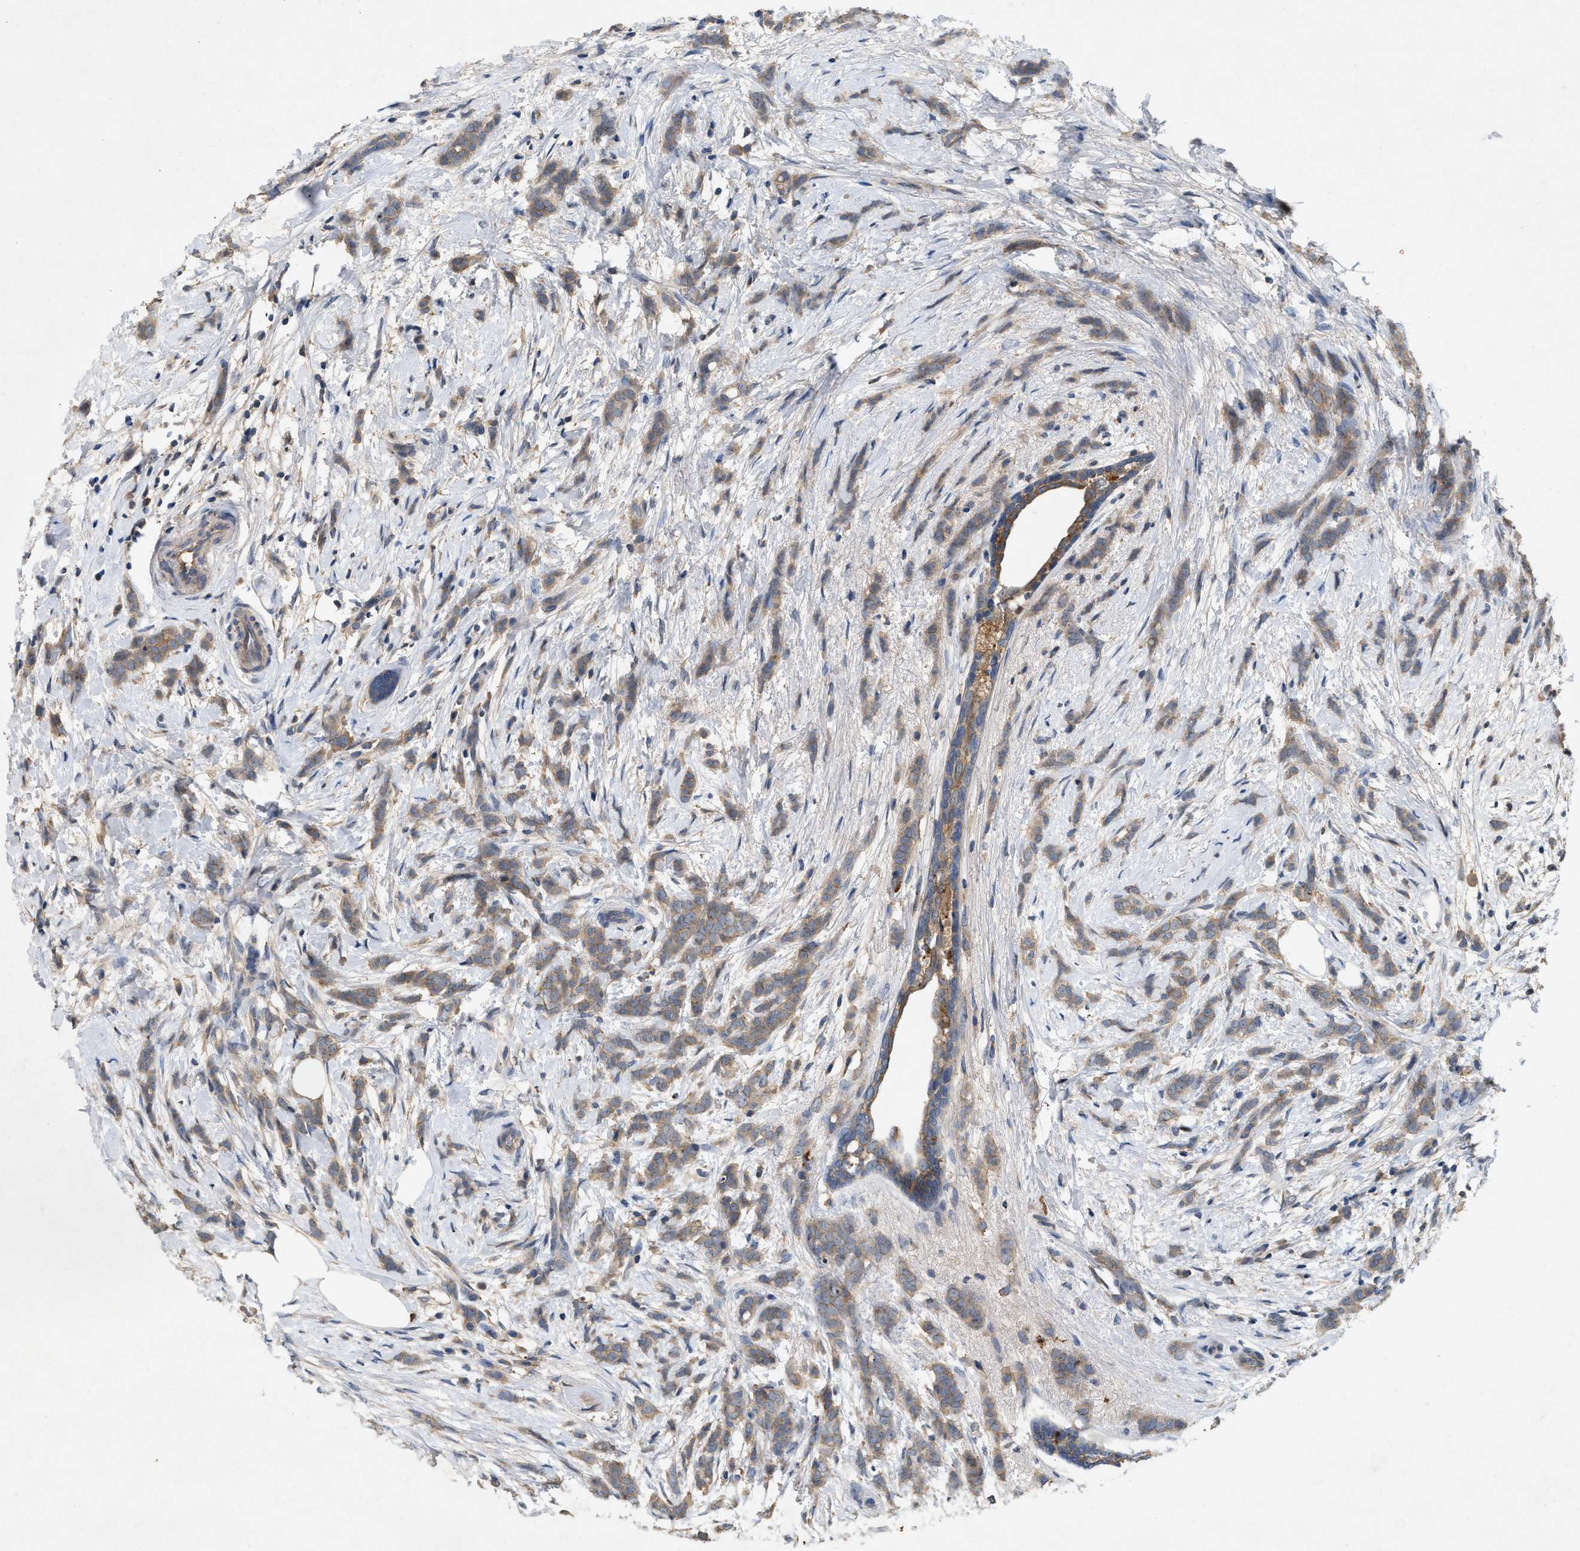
{"staining": {"intensity": "moderate", "quantity": ">75%", "location": "cytoplasmic/membranous"}, "tissue": "breast cancer", "cell_type": "Tumor cells", "image_type": "cancer", "snomed": [{"axis": "morphology", "description": "Lobular carcinoma, in situ"}, {"axis": "morphology", "description": "Lobular carcinoma"}, {"axis": "topography", "description": "Breast"}], "caption": "Tumor cells demonstrate medium levels of moderate cytoplasmic/membranous positivity in approximately >75% of cells in human breast cancer (lobular carcinoma in situ).", "gene": "LPAR2", "patient": {"sex": "female", "age": 41}}